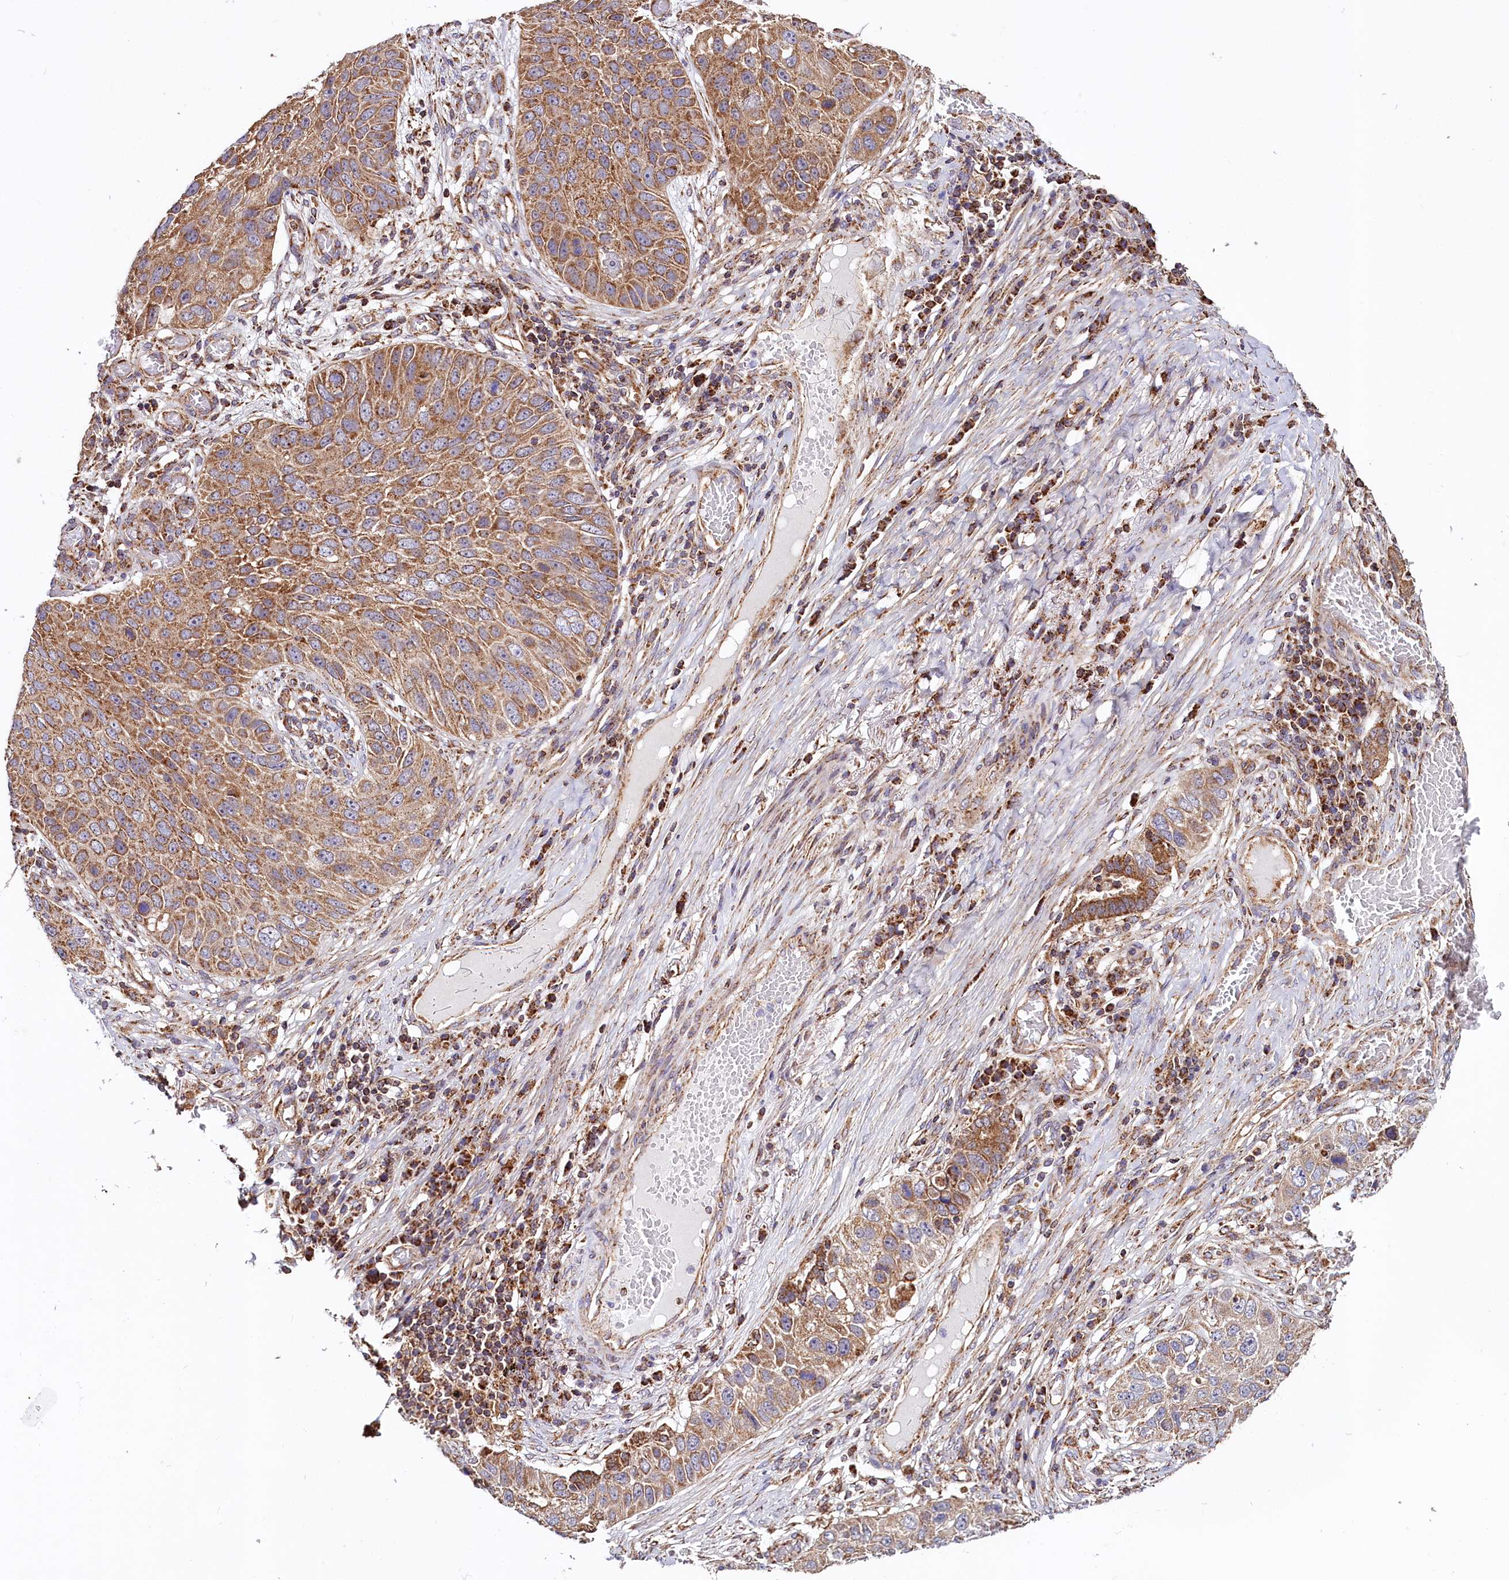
{"staining": {"intensity": "moderate", "quantity": ">75%", "location": "cytoplasmic/membranous"}, "tissue": "lung cancer", "cell_type": "Tumor cells", "image_type": "cancer", "snomed": [{"axis": "morphology", "description": "Squamous cell carcinoma, NOS"}, {"axis": "topography", "description": "Lung"}], "caption": "Approximately >75% of tumor cells in human lung cancer (squamous cell carcinoma) display moderate cytoplasmic/membranous protein staining as visualized by brown immunohistochemical staining.", "gene": "NUDT15", "patient": {"sex": "male", "age": 61}}